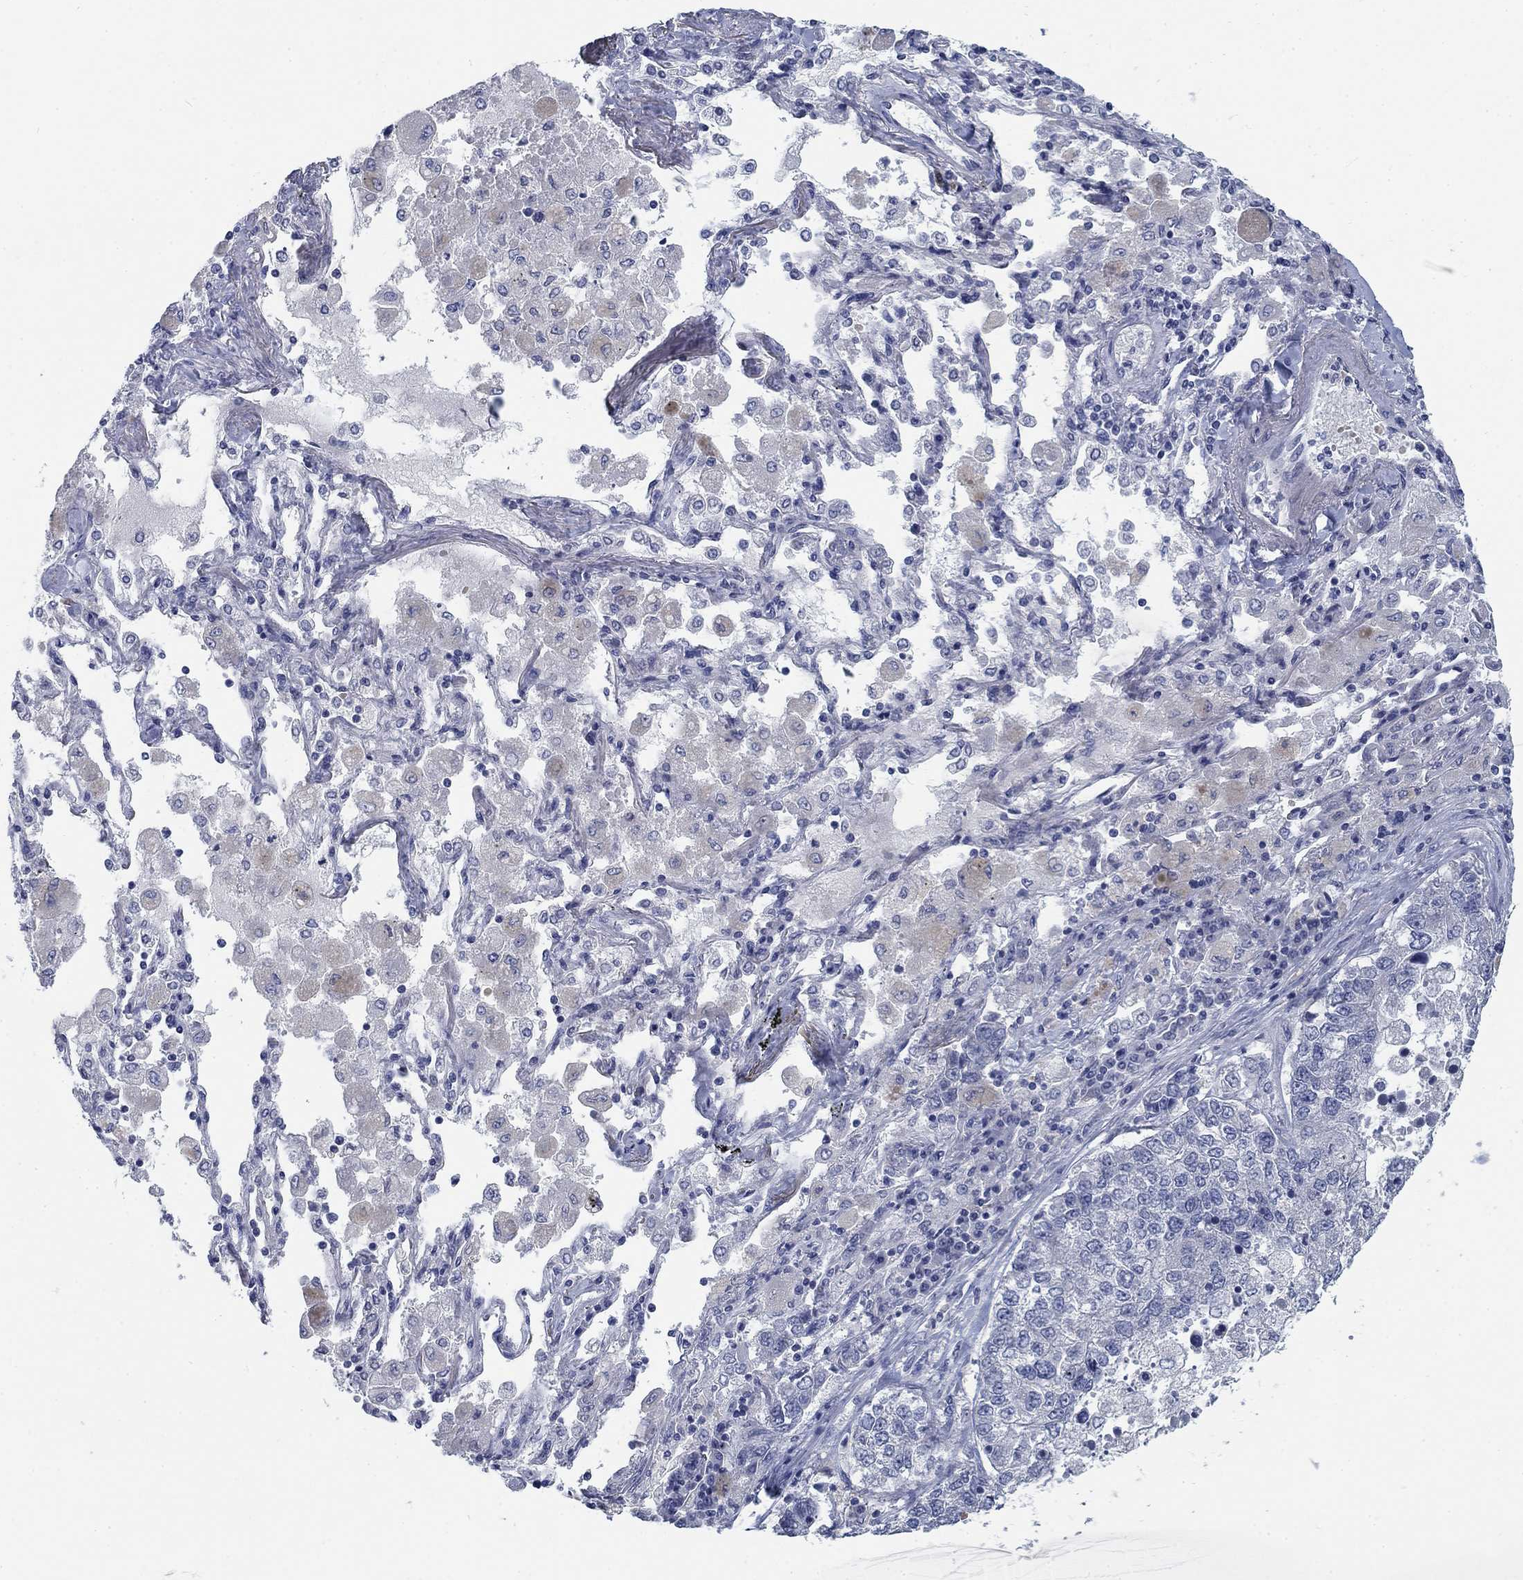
{"staining": {"intensity": "negative", "quantity": "none", "location": "none"}, "tissue": "lung cancer", "cell_type": "Tumor cells", "image_type": "cancer", "snomed": [{"axis": "morphology", "description": "Adenocarcinoma, NOS"}, {"axis": "topography", "description": "Lung"}], "caption": "DAB (3,3'-diaminobenzidine) immunohistochemical staining of human lung adenocarcinoma demonstrates no significant positivity in tumor cells.", "gene": "DNER", "patient": {"sex": "male", "age": 49}}